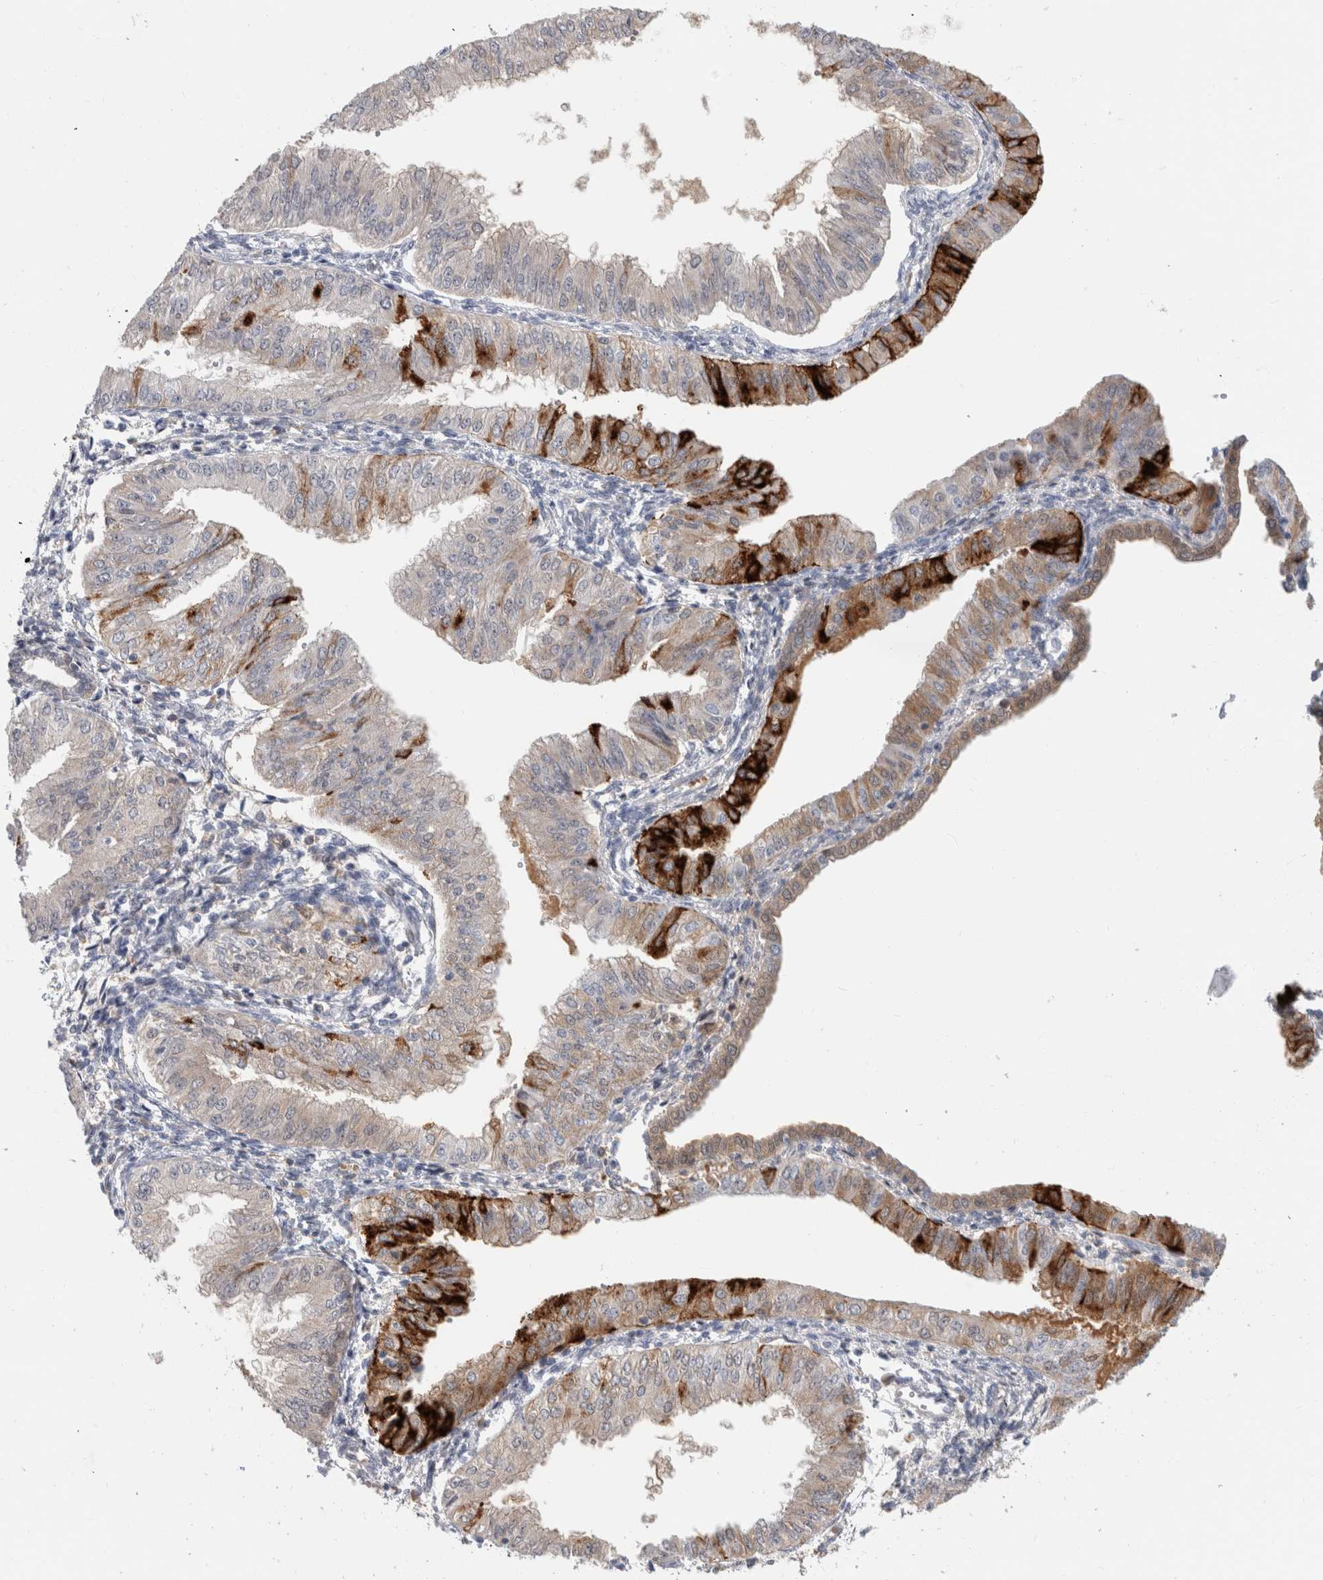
{"staining": {"intensity": "strong", "quantity": "25%-75%", "location": "cytoplasmic/membranous"}, "tissue": "endometrial cancer", "cell_type": "Tumor cells", "image_type": "cancer", "snomed": [{"axis": "morphology", "description": "Normal tissue, NOS"}, {"axis": "morphology", "description": "Adenocarcinoma, NOS"}, {"axis": "topography", "description": "Endometrium"}], "caption": "About 25%-75% of tumor cells in endometrial cancer exhibit strong cytoplasmic/membranous protein positivity as visualized by brown immunohistochemical staining.", "gene": "SCGB1A1", "patient": {"sex": "female", "age": 53}}